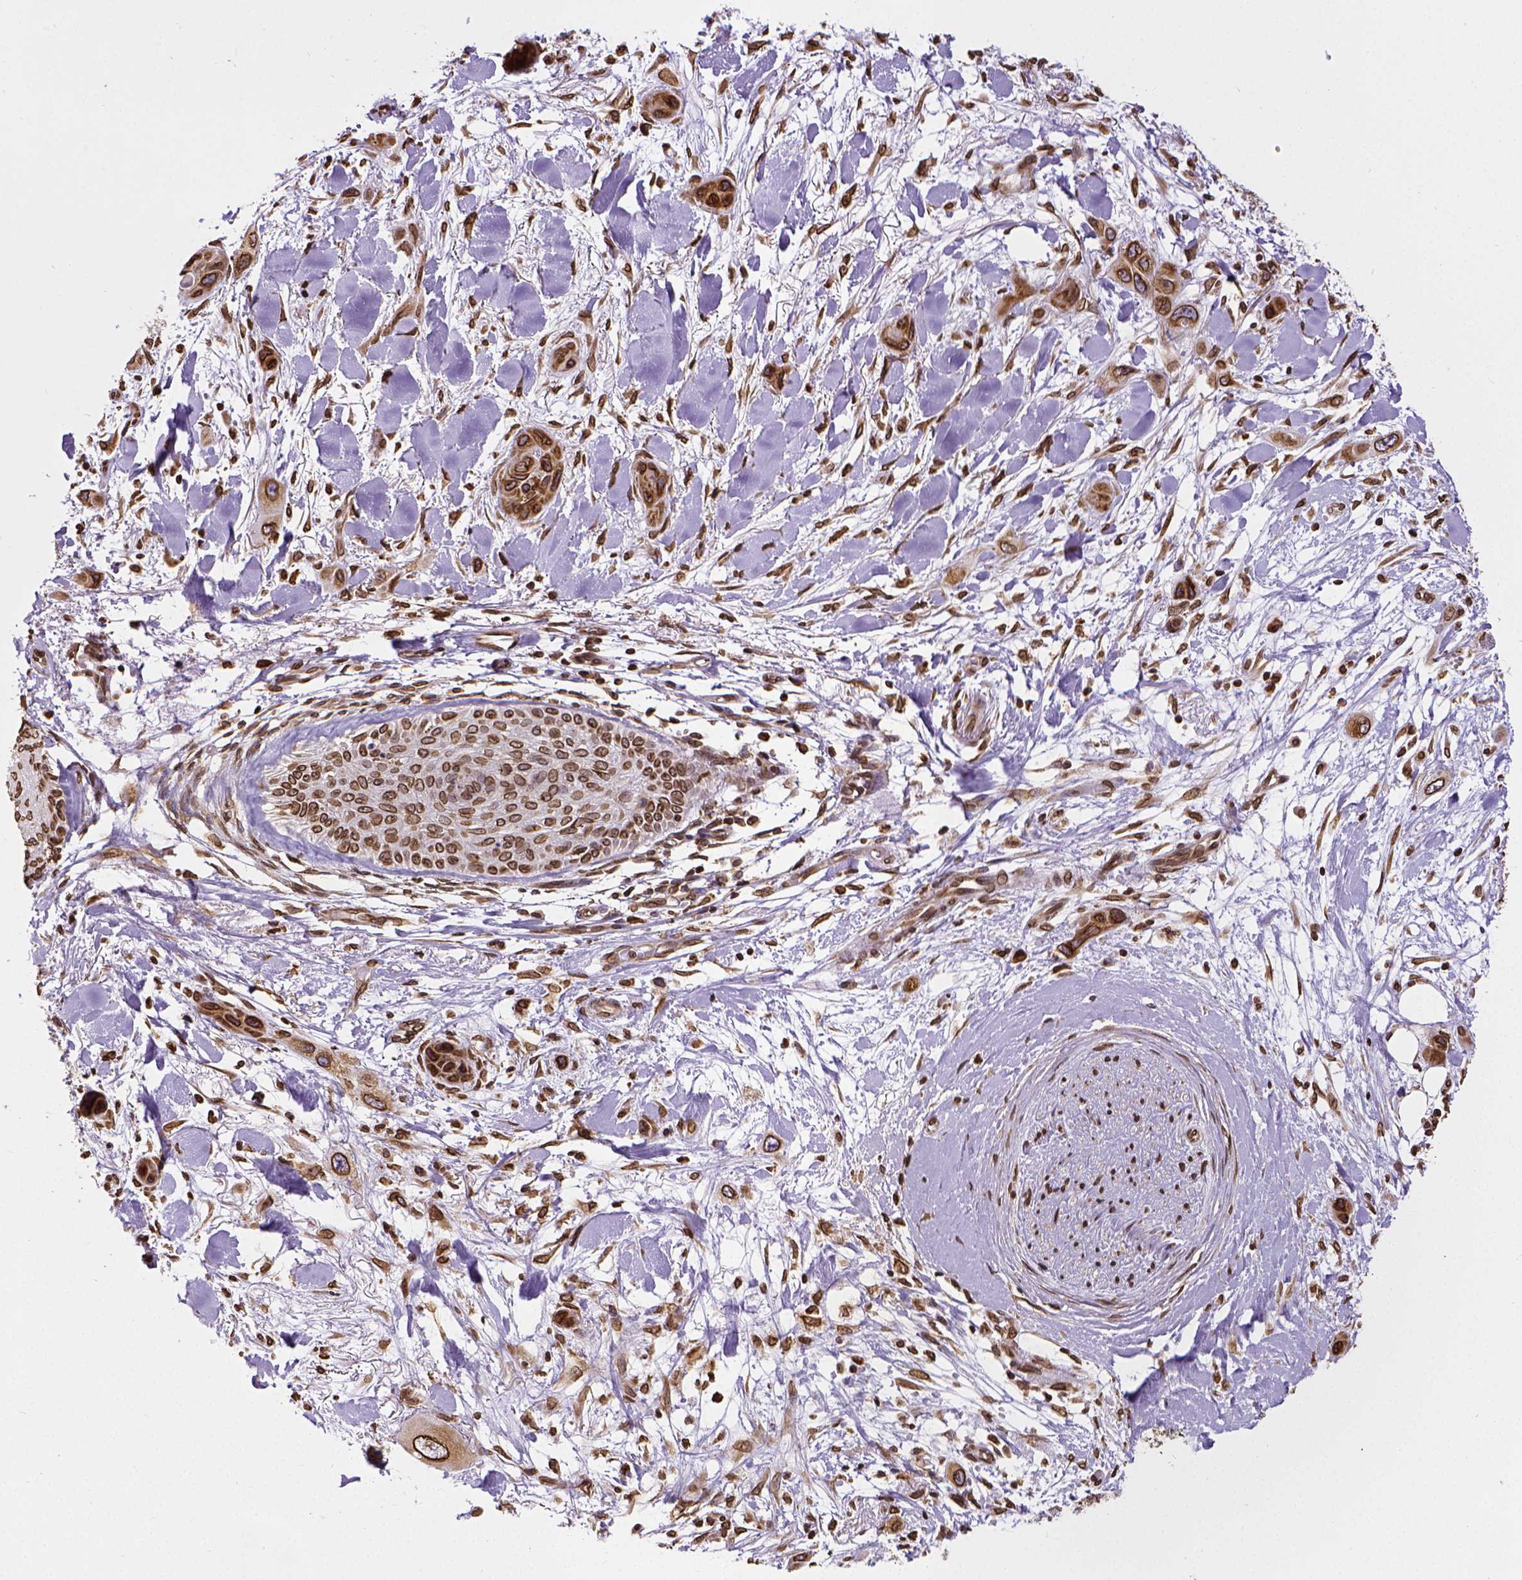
{"staining": {"intensity": "strong", "quantity": ">75%", "location": "cytoplasmic/membranous,nuclear"}, "tissue": "skin cancer", "cell_type": "Tumor cells", "image_type": "cancer", "snomed": [{"axis": "morphology", "description": "Squamous cell carcinoma, NOS"}, {"axis": "topography", "description": "Skin"}], "caption": "Immunohistochemical staining of human skin squamous cell carcinoma displays high levels of strong cytoplasmic/membranous and nuclear protein expression in about >75% of tumor cells.", "gene": "MTDH", "patient": {"sex": "male", "age": 79}}